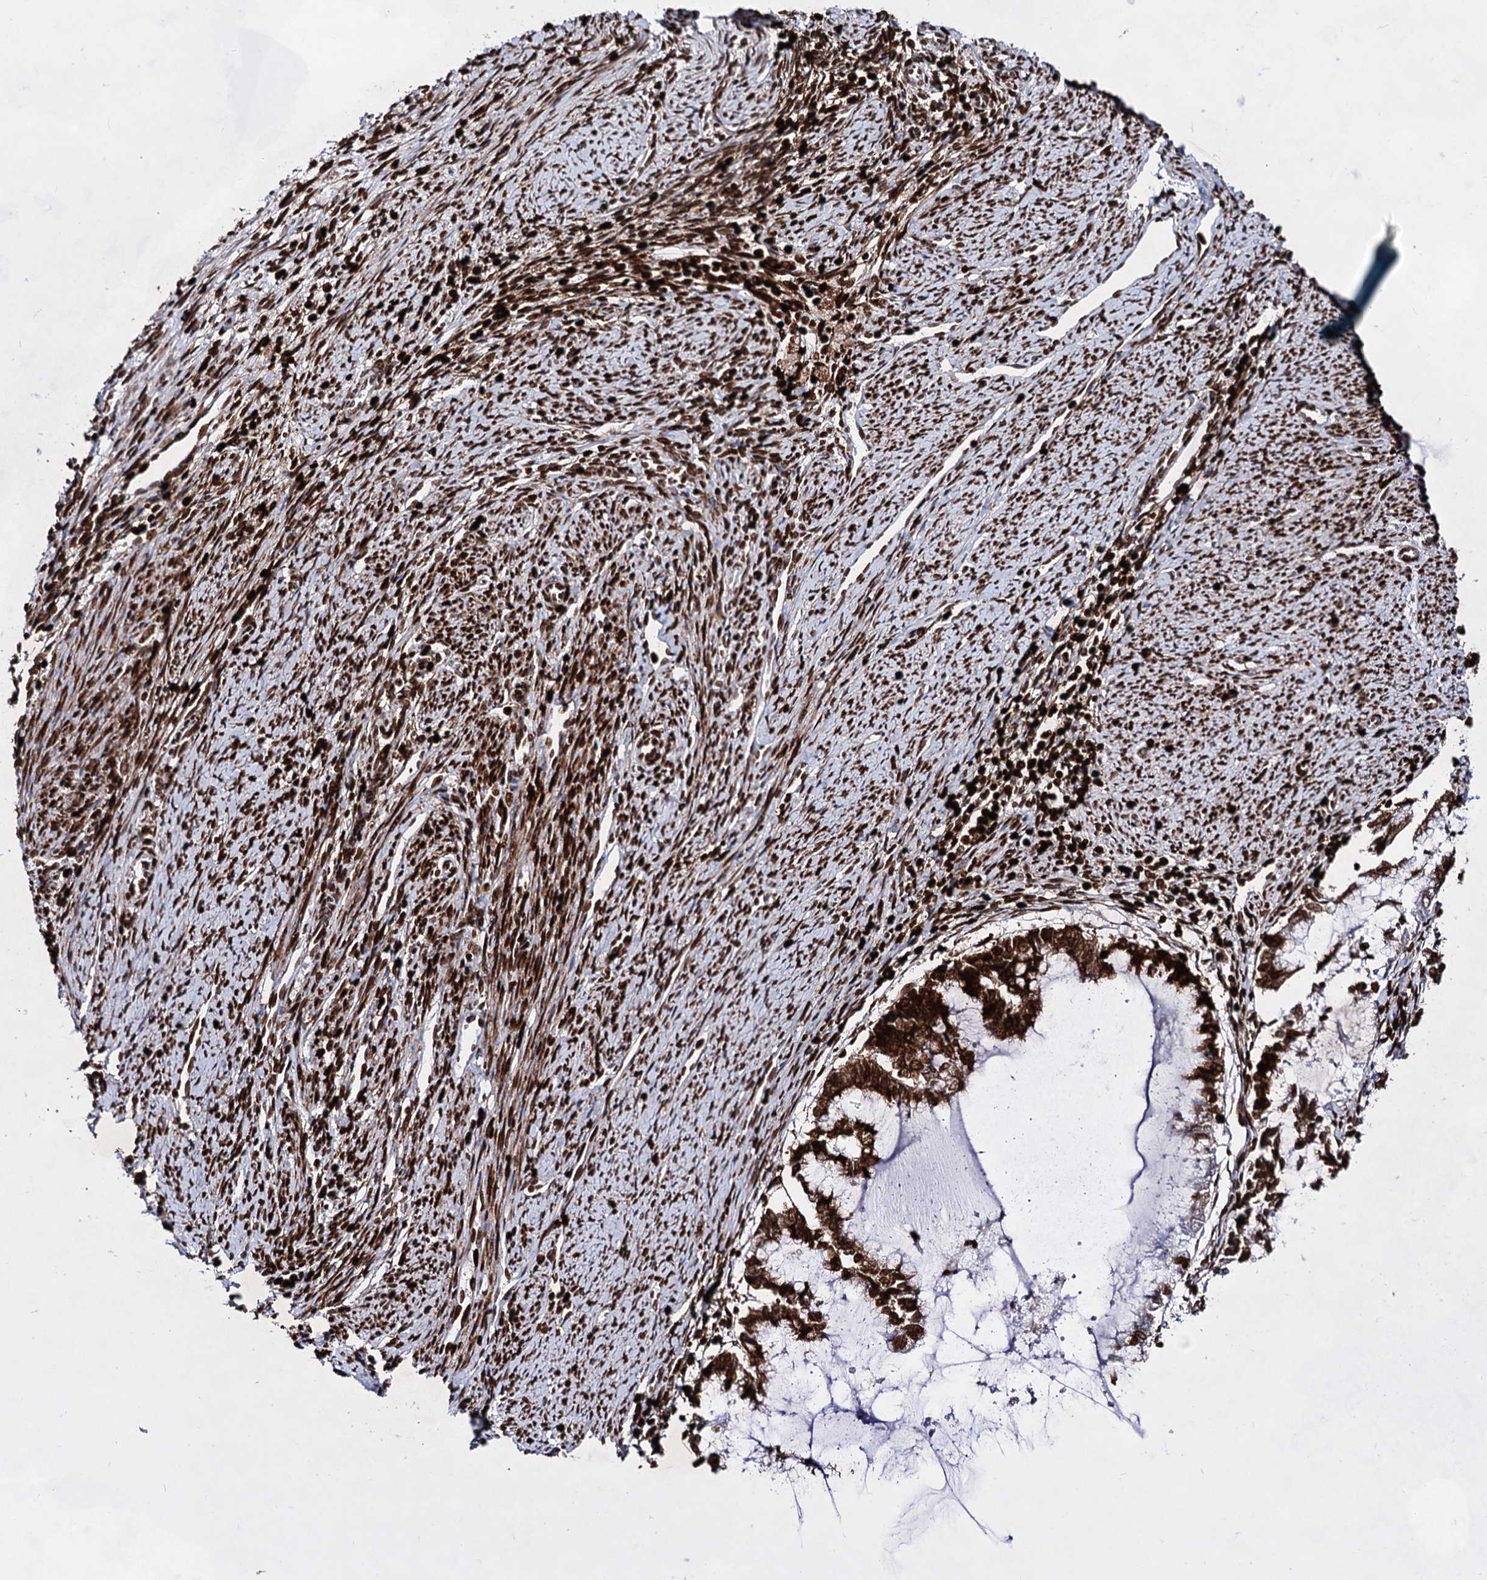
{"staining": {"intensity": "strong", "quantity": "25%-75%", "location": "nuclear"}, "tissue": "endometrial cancer", "cell_type": "Tumor cells", "image_type": "cancer", "snomed": [{"axis": "morphology", "description": "Adenocarcinoma, NOS"}, {"axis": "topography", "description": "Endometrium"}], "caption": "Human endometrial cancer (adenocarcinoma) stained with a protein marker reveals strong staining in tumor cells.", "gene": "HMGB2", "patient": {"sex": "female", "age": 79}}